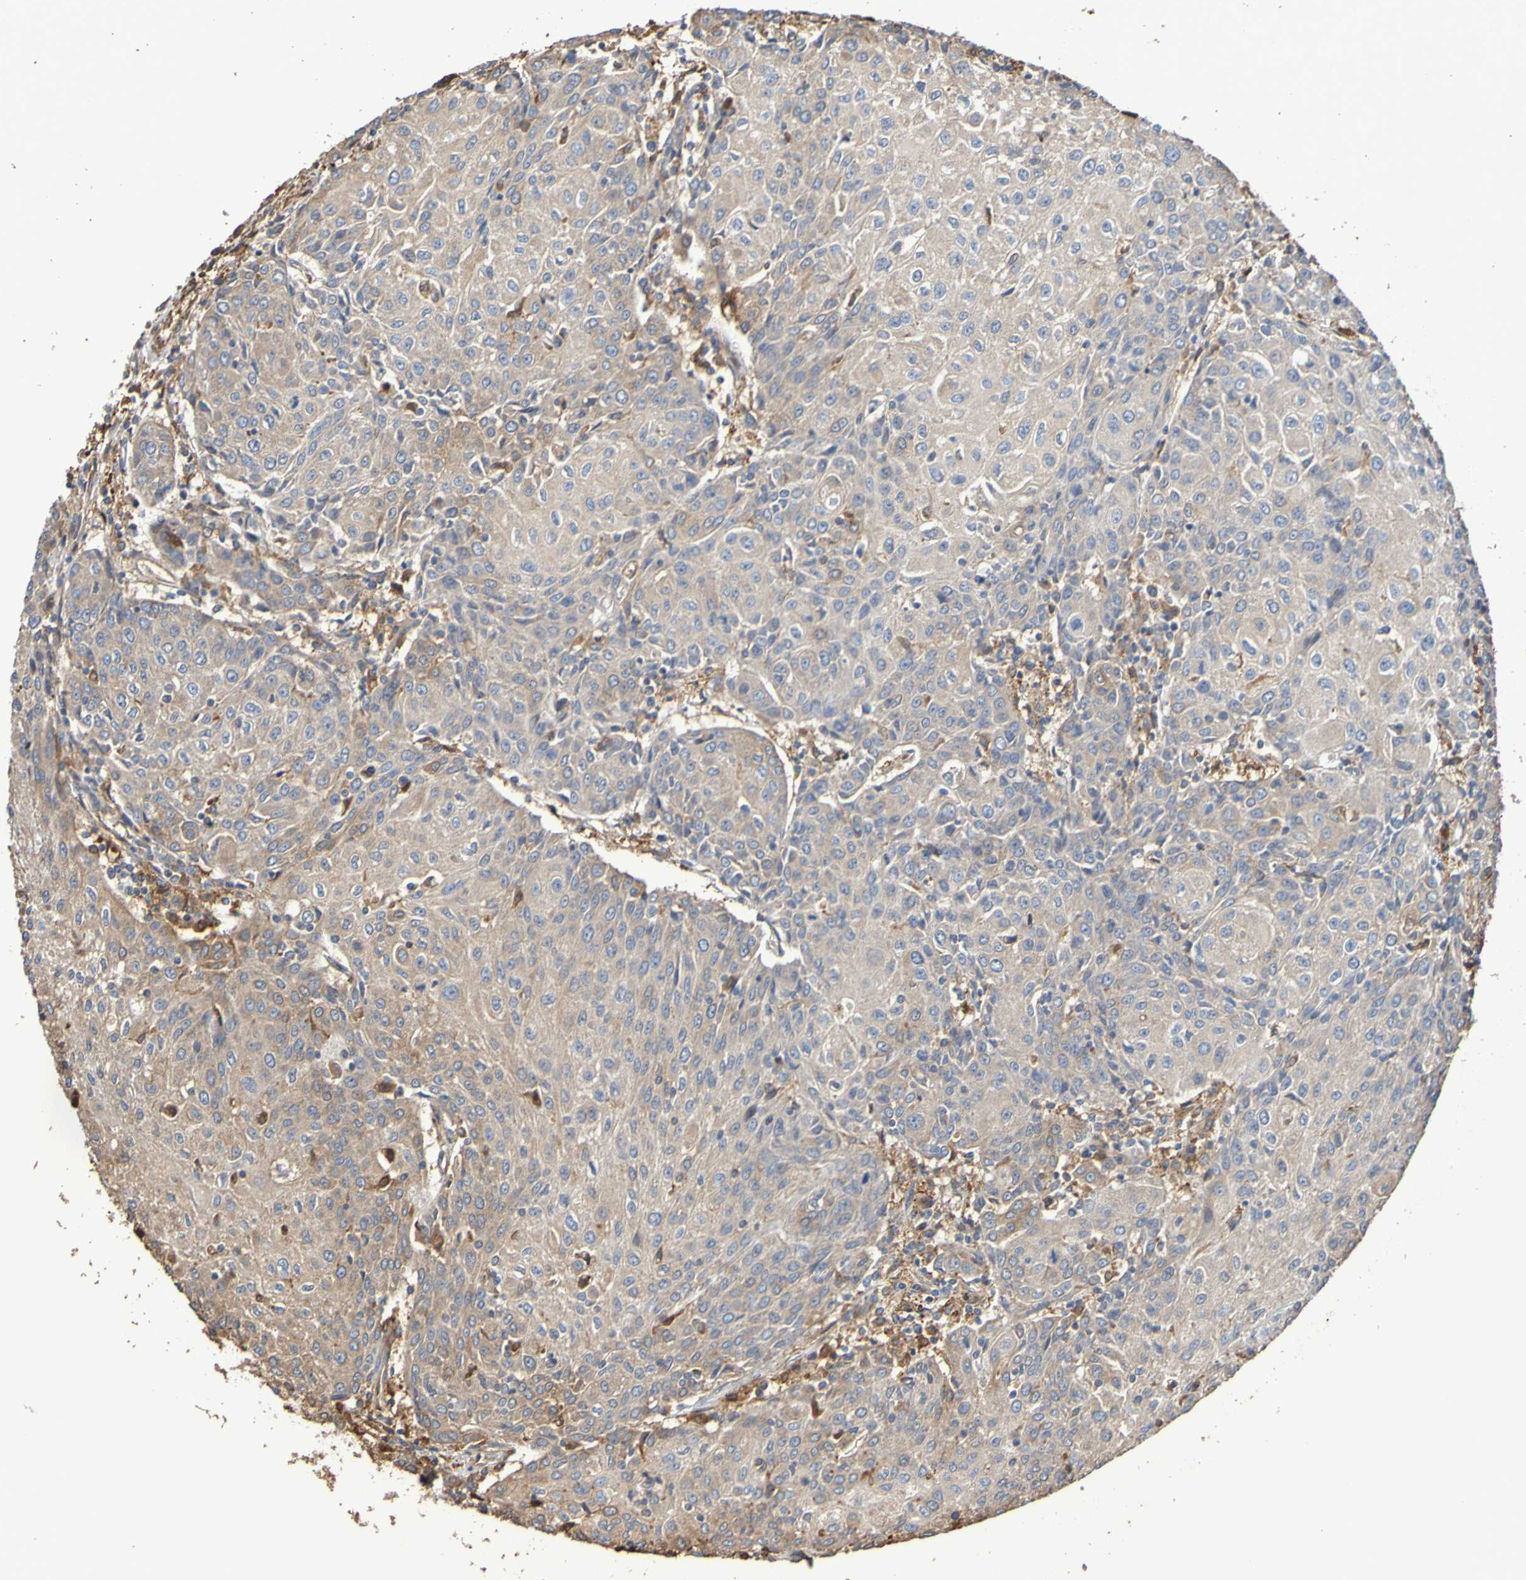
{"staining": {"intensity": "weak", "quantity": ">75%", "location": "cytoplasmic/membranous"}, "tissue": "urothelial cancer", "cell_type": "Tumor cells", "image_type": "cancer", "snomed": [{"axis": "morphology", "description": "Urothelial carcinoma, High grade"}, {"axis": "topography", "description": "Urinary bladder"}], "caption": "The histopathology image shows a brown stain indicating the presence of a protein in the cytoplasmic/membranous of tumor cells in high-grade urothelial carcinoma.", "gene": "RAB11A", "patient": {"sex": "female", "age": 85}}